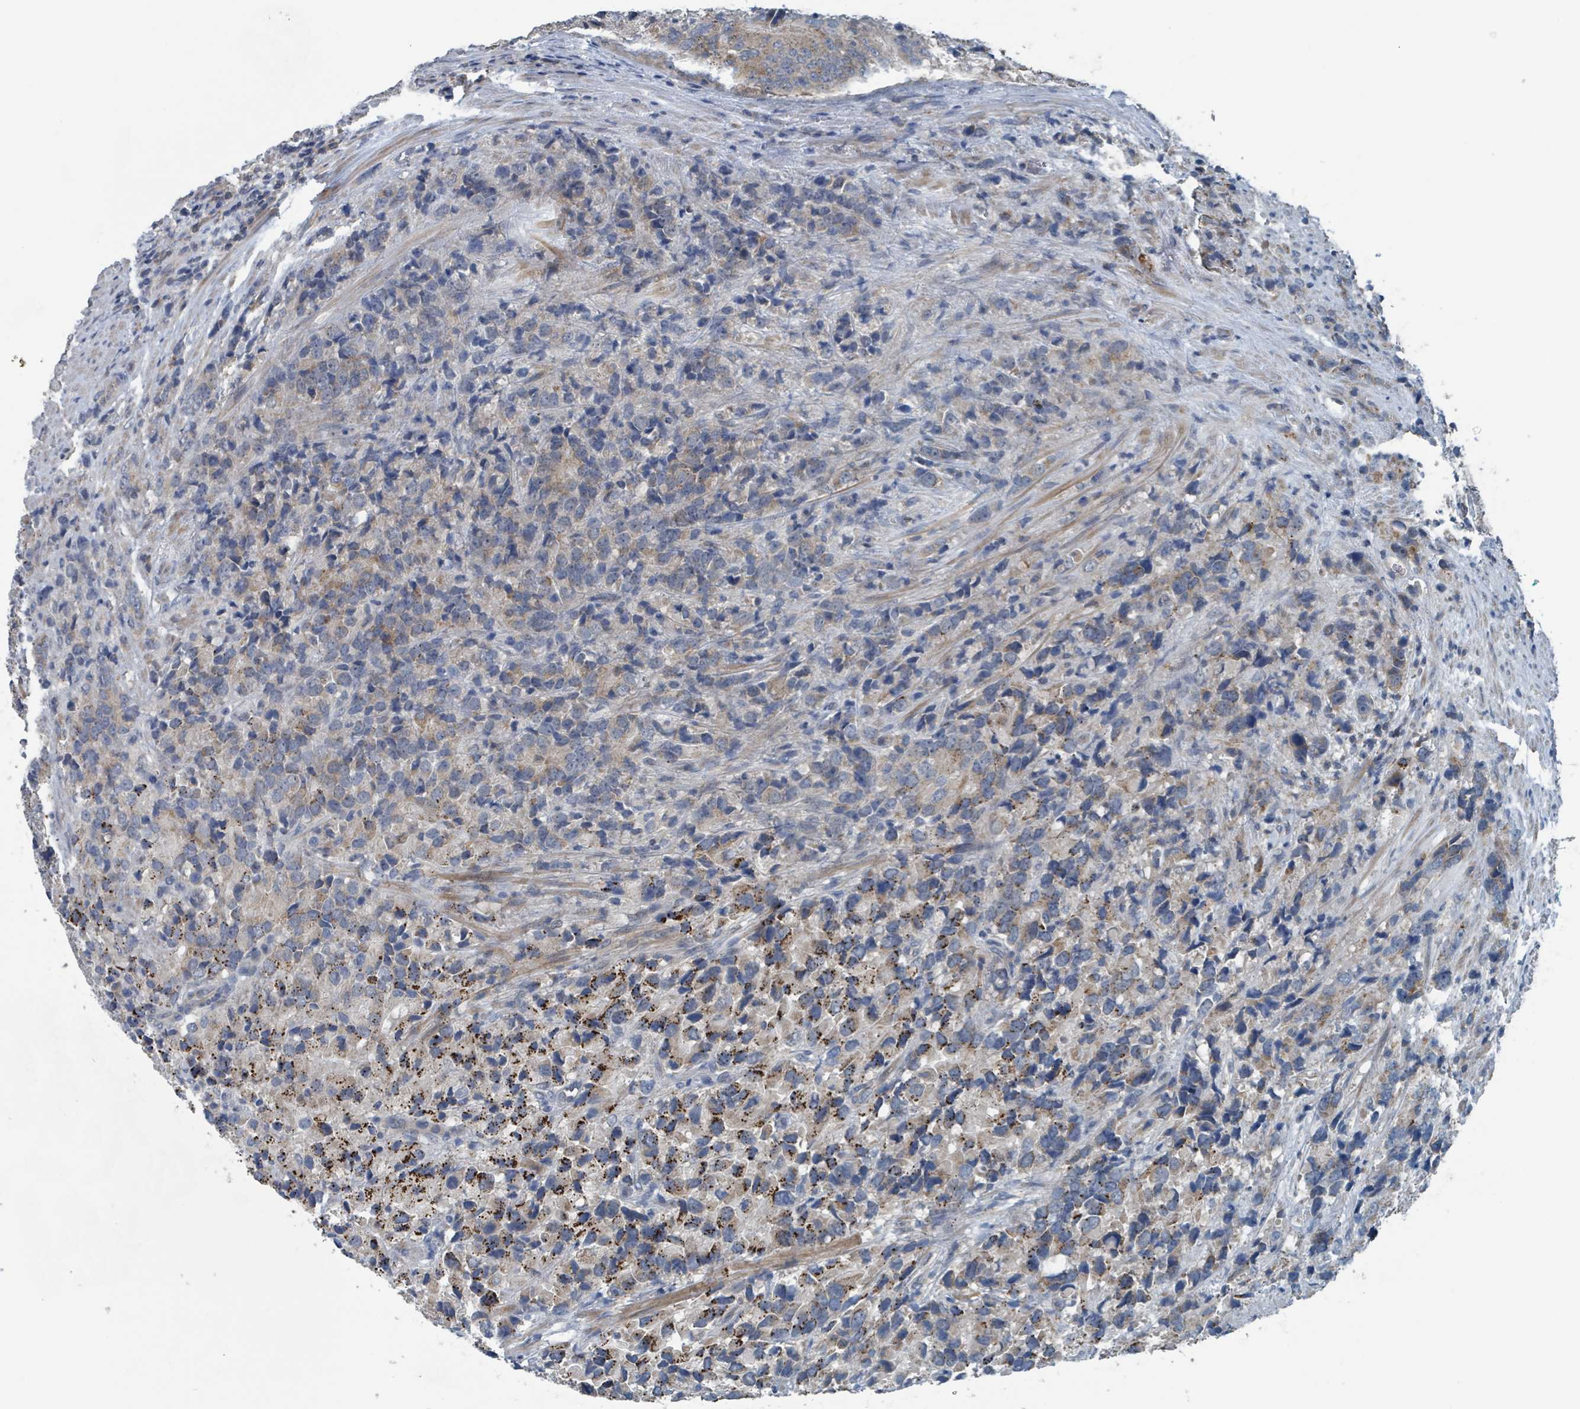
{"staining": {"intensity": "strong", "quantity": "25%-75%", "location": "cytoplasmic/membranous"}, "tissue": "prostate cancer", "cell_type": "Tumor cells", "image_type": "cancer", "snomed": [{"axis": "morphology", "description": "Adenocarcinoma, High grade"}, {"axis": "topography", "description": "Prostate"}], "caption": "Prostate cancer stained with DAB (3,3'-diaminobenzidine) immunohistochemistry displays high levels of strong cytoplasmic/membranous expression in approximately 25%-75% of tumor cells. (DAB (3,3'-diaminobenzidine) IHC with brightfield microscopy, high magnification).", "gene": "ACBD4", "patient": {"sex": "male", "age": 62}}